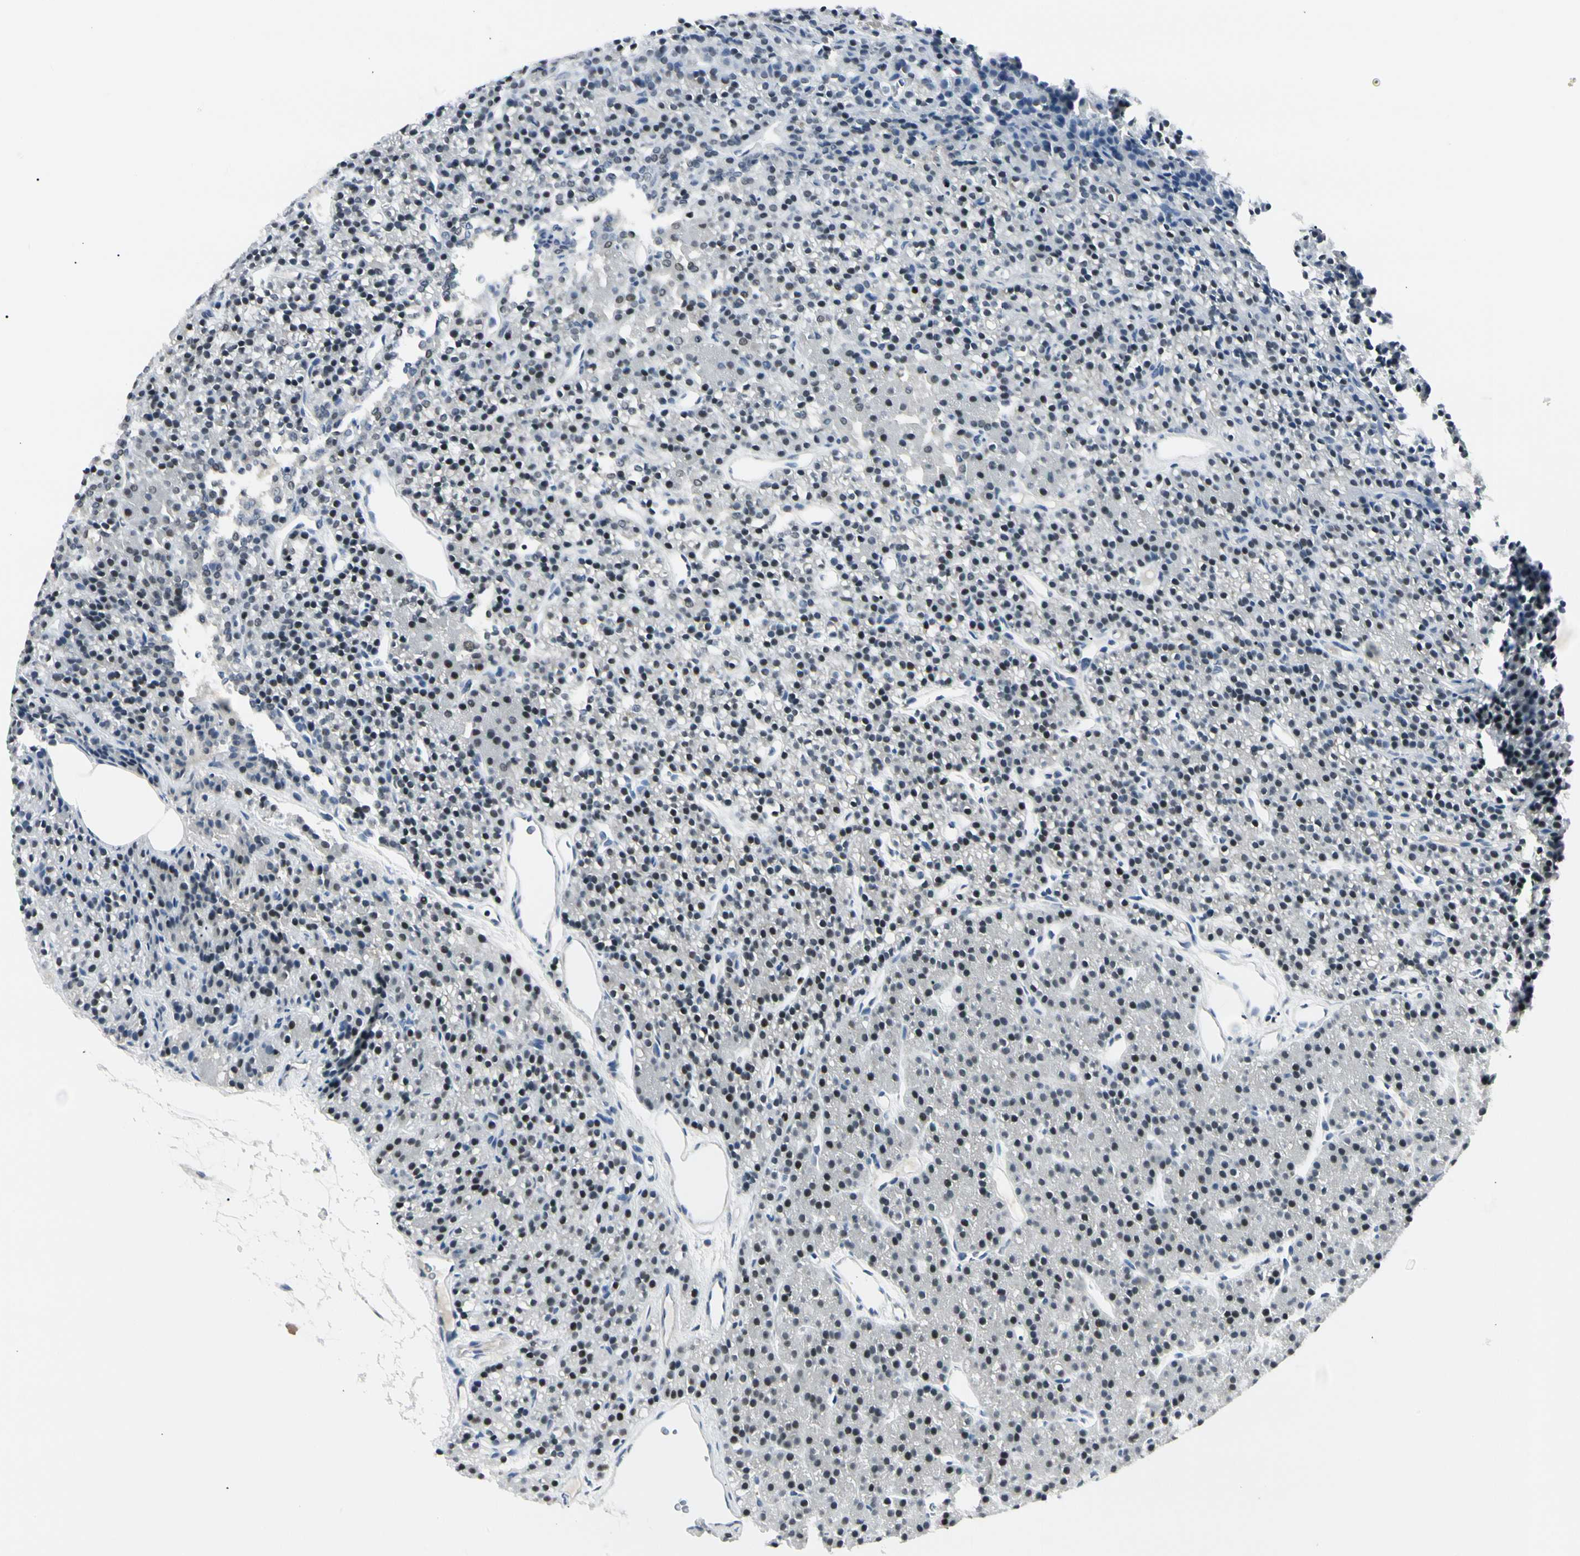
{"staining": {"intensity": "negative", "quantity": "none", "location": "none"}, "tissue": "parathyroid gland", "cell_type": "Glandular cells", "image_type": "normal", "snomed": [{"axis": "morphology", "description": "Normal tissue, NOS"}, {"axis": "morphology", "description": "Hyperplasia, NOS"}, {"axis": "topography", "description": "Parathyroid gland"}], "caption": "High power microscopy histopathology image of an IHC image of unremarkable parathyroid gland, revealing no significant staining in glandular cells. Nuclei are stained in blue.", "gene": "ZBTB7B", "patient": {"sex": "male", "age": 44}}